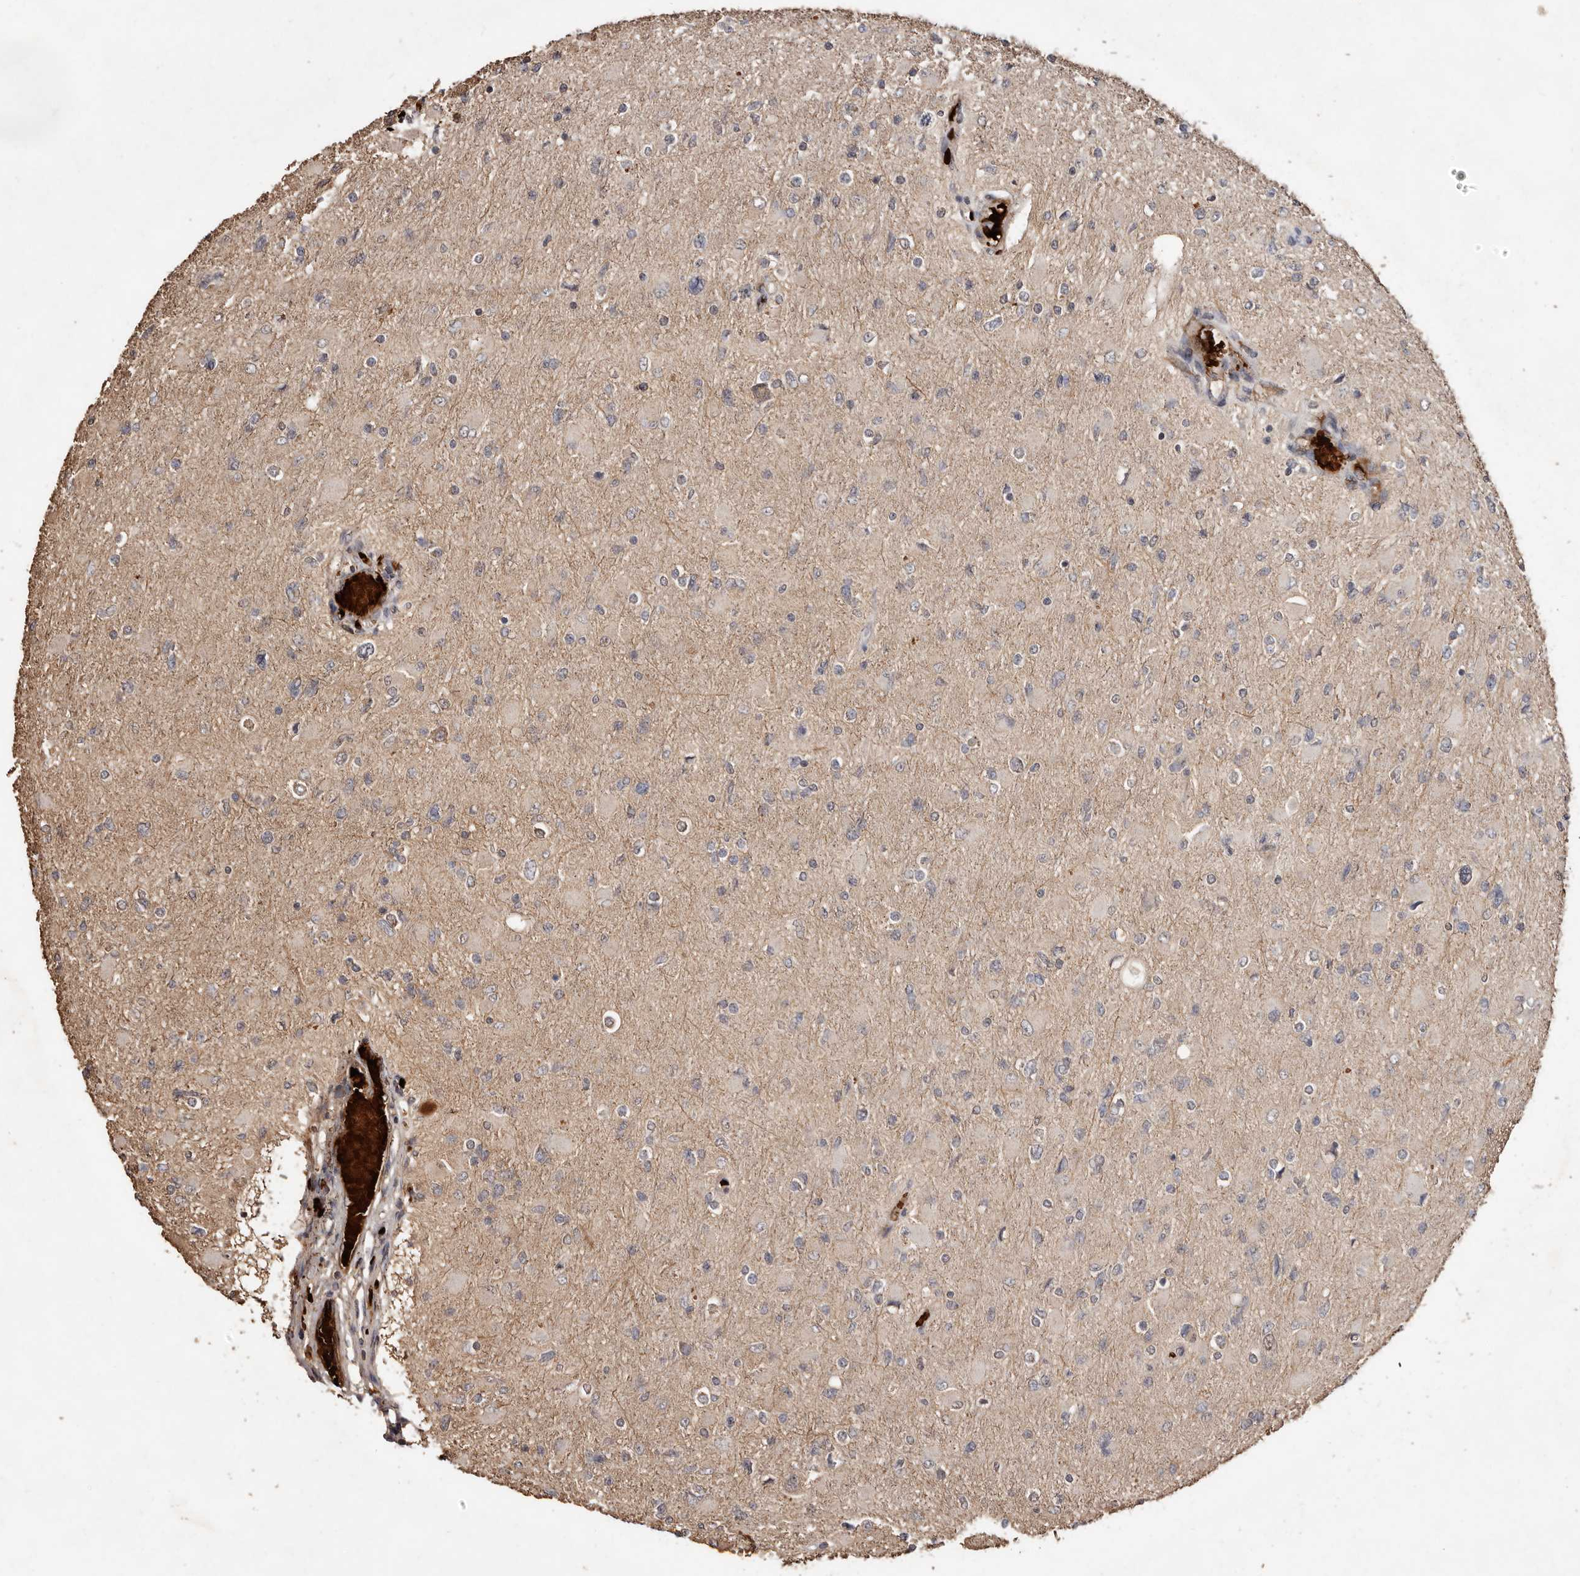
{"staining": {"intensity": "negative", "quantity": "none", "location": "none"}, "tissue": "glioma", "cell_type": "Tumor cells", "image_type": "cancer", "snomed": [{"axis": "morphology", "description": "Glioma, malignant, High grade"}, {"axis": "topography", "description": "Cerebral cortex"}], "caption": "Immunohistochemistry (IHC) micrograph of malignant glioma (high-grade) stained for a protein (brown), which exhibits no positivity in tumor cells.", "gene": "GRAMD2A", "patient": {"sex": "female", "age": 36}}